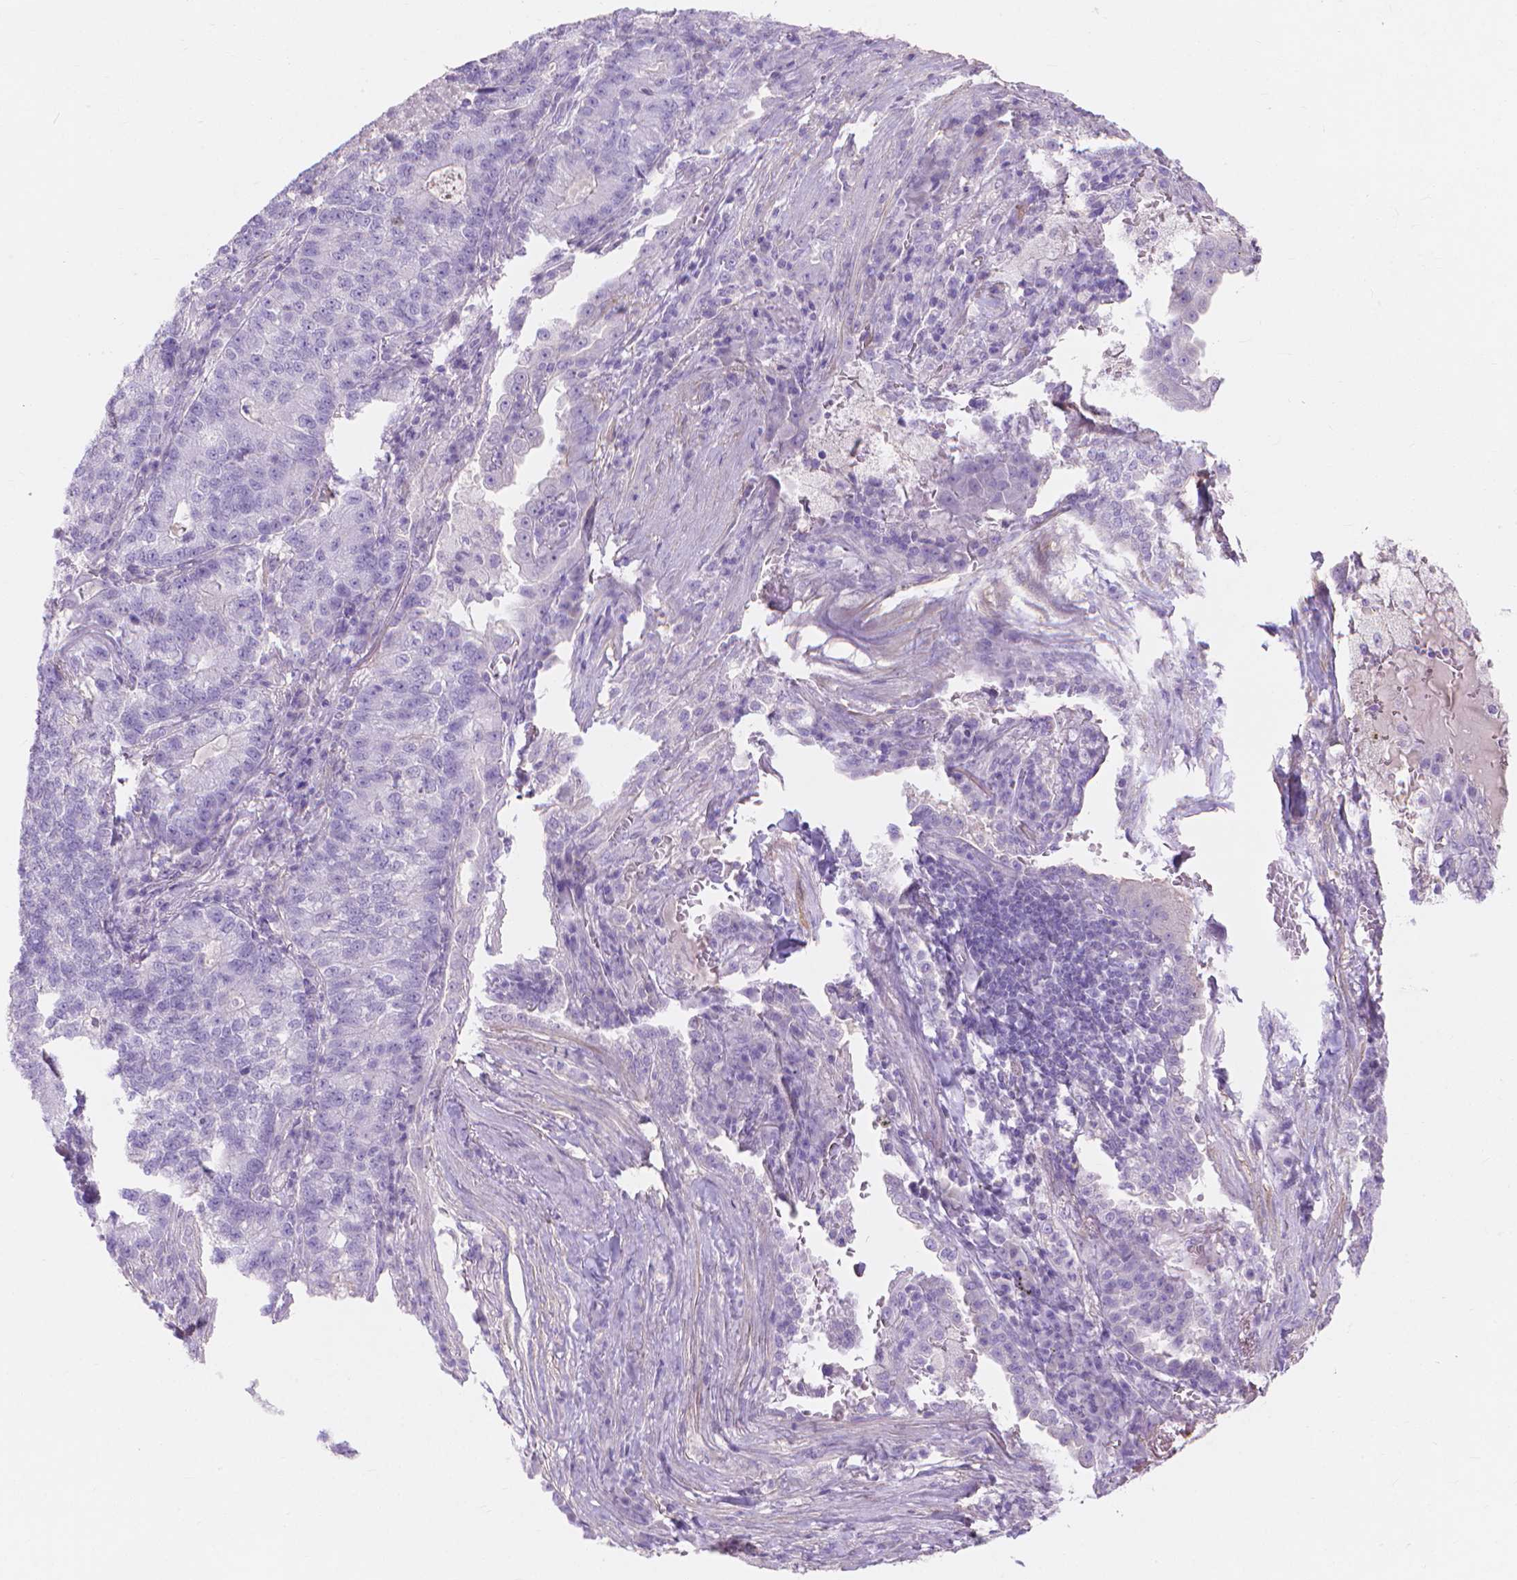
{"staining": {"intensity": "negative", "quantity": "none", "location": "none"}, "tissue": "lung cancer", "cell_type": "Tumor cells", "image_type": "cancer", "snomed": [{"axis": "morphology", "description": "Adenocarcinoma, NOS"}, {"axis": "topography", "description": "Lung"}], "caption": "Micrograph shows no protein positivity in tumor cells of lung cancer tissue.", "gene": "MBLAC1", "patient": {"sex": "male", "age": 57}}